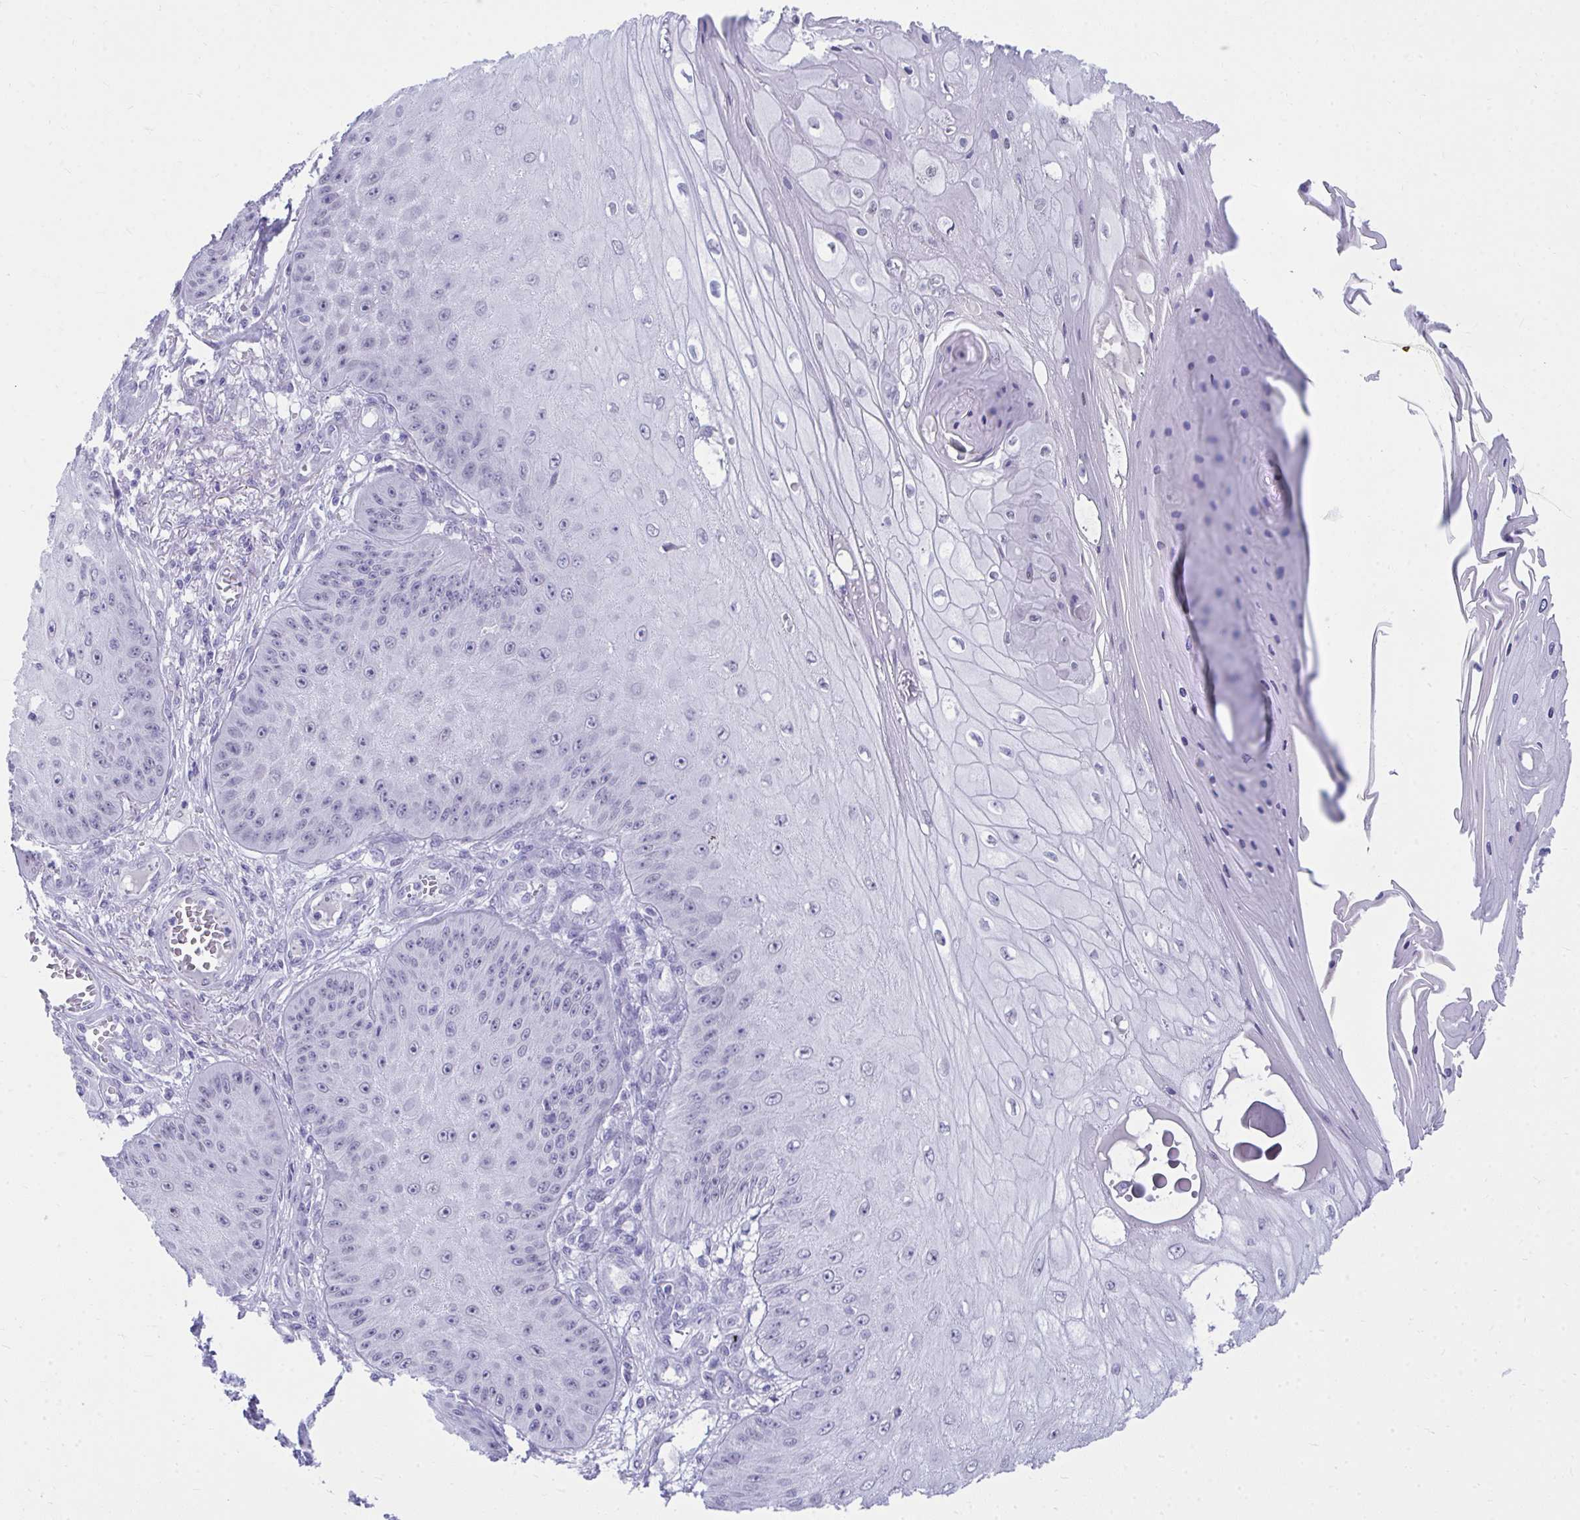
{"staining": {"intensity": "negative", "quantity": "none", "location": "none"}, "tissue": "skin cancer", "cell_type": "Tumor cells", "image_type": "cancer", "snomed": [{"axis": "morphology", "description": "Squamous cell carcinoma, NOS"}, {"axis": "topography", "description": "Skin"}], "caption": "A high-resolution photomicrograph shows immunohistochemistry staining of skin cancer (squamous cell carcinoma), which demonstrates no significant expression in tumor cells. The staining was performed using DAB (3,3'-diaminobenzidine) to visualize the protein expression in brown, while the nuclei were stained in blue with hematoxylin (Magnification: 20x).", "gene": "OR5F1", "patient": {"sex": "male", "age": 70}}